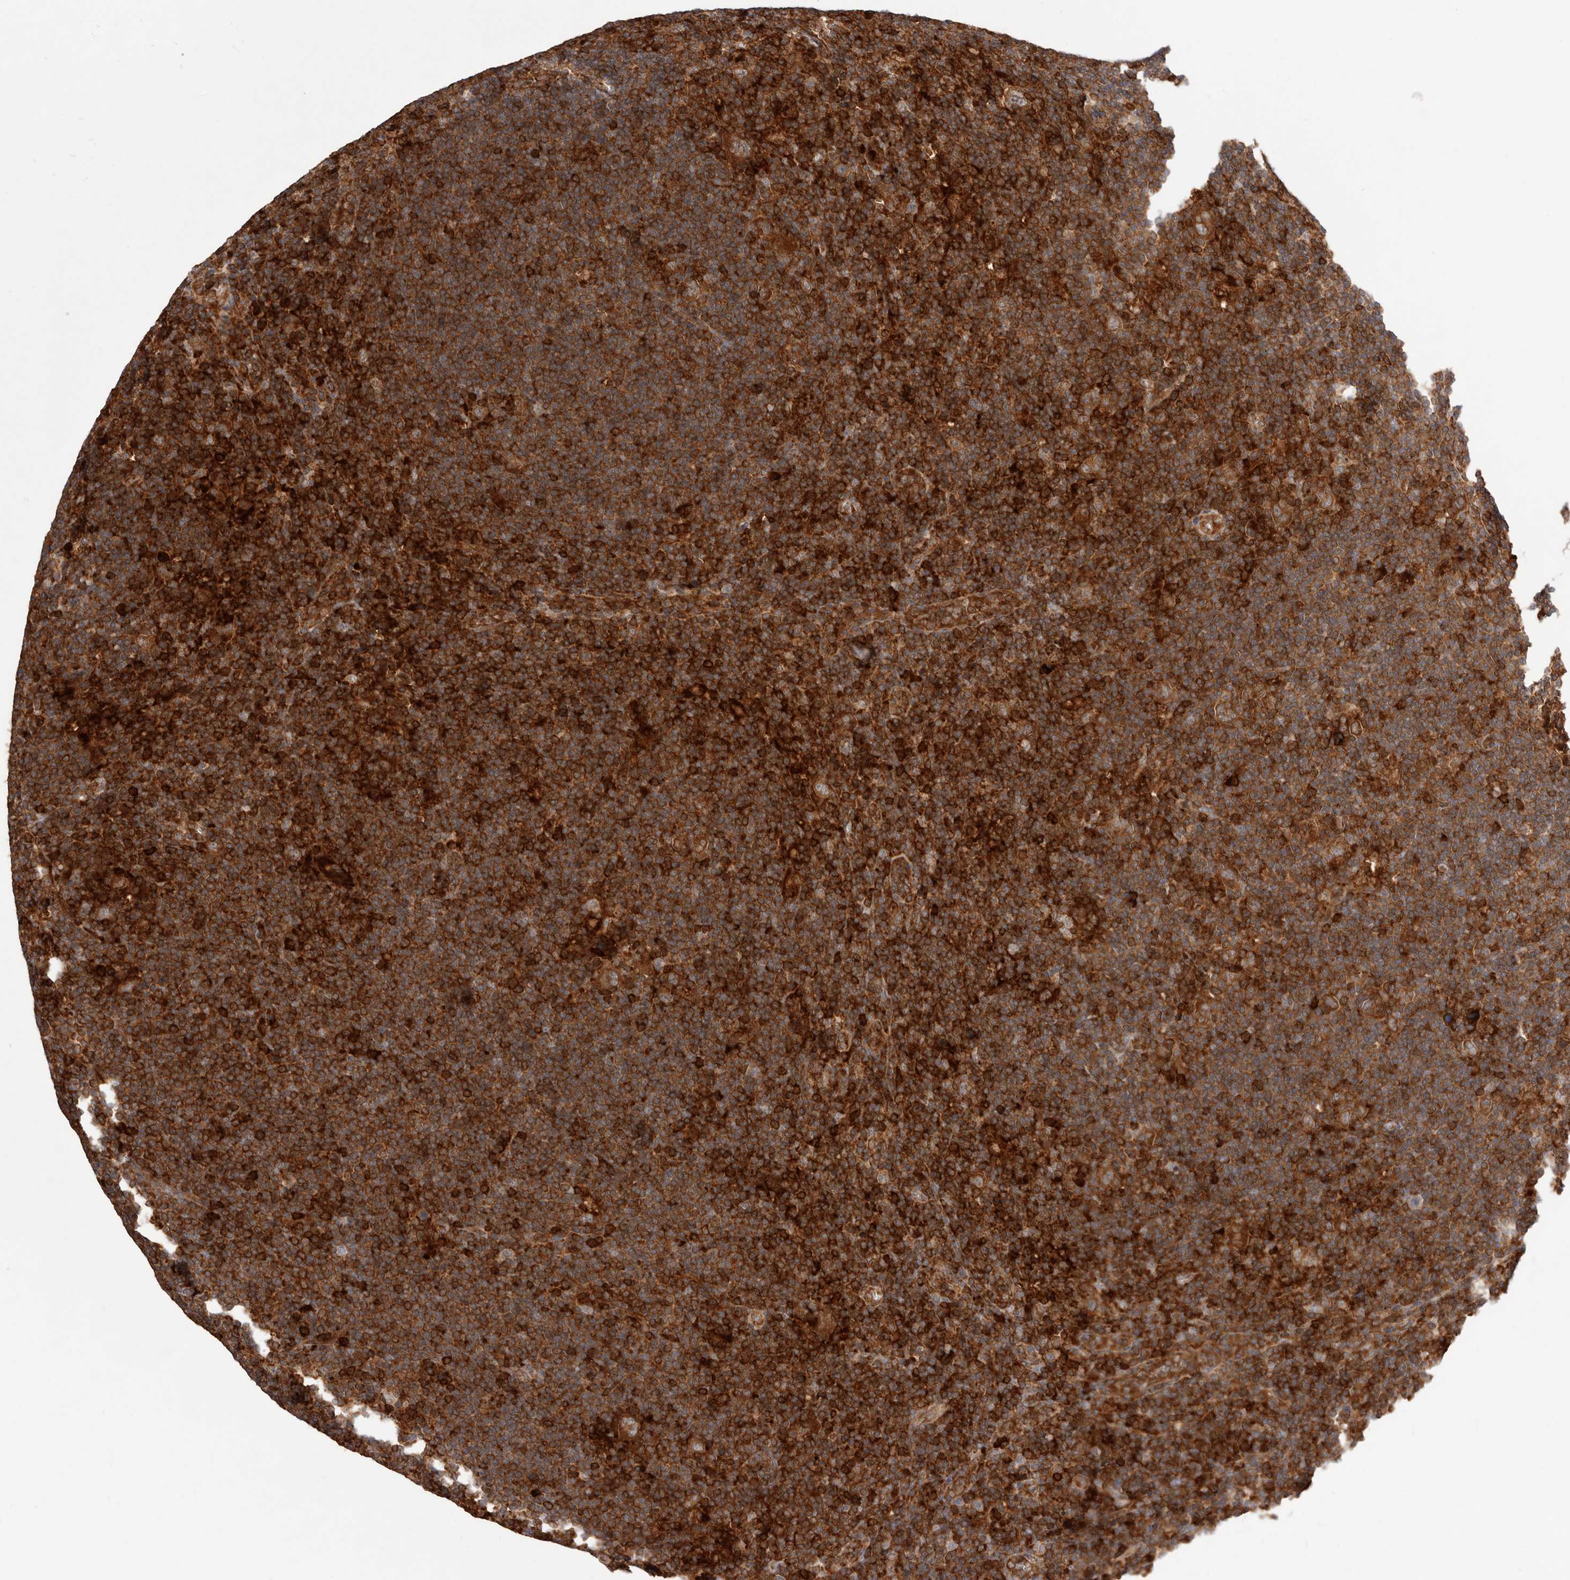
{"staining": {"intensity": "moderate", "quantity": ">75%", "location": "cytoplasmic/membranous"}, "tissue": "lymphoma", "cell_type": "Tumor cells", "image_type": "cancer", "snomed": [{"axis": "morphology", "description": "Hodgkin's disease, NOS"}, {"axis": "topography", "description": "Lymph node"}], "caption": "Moderate cytoplasmic/membranous positivity for a protein is appreciated in approximately >75% of tumor cells of Hodgkin's disease using immunohistochemistry (IHC).", "gene": "RNF213", "patient": {"sex": "female", "age": 57}}